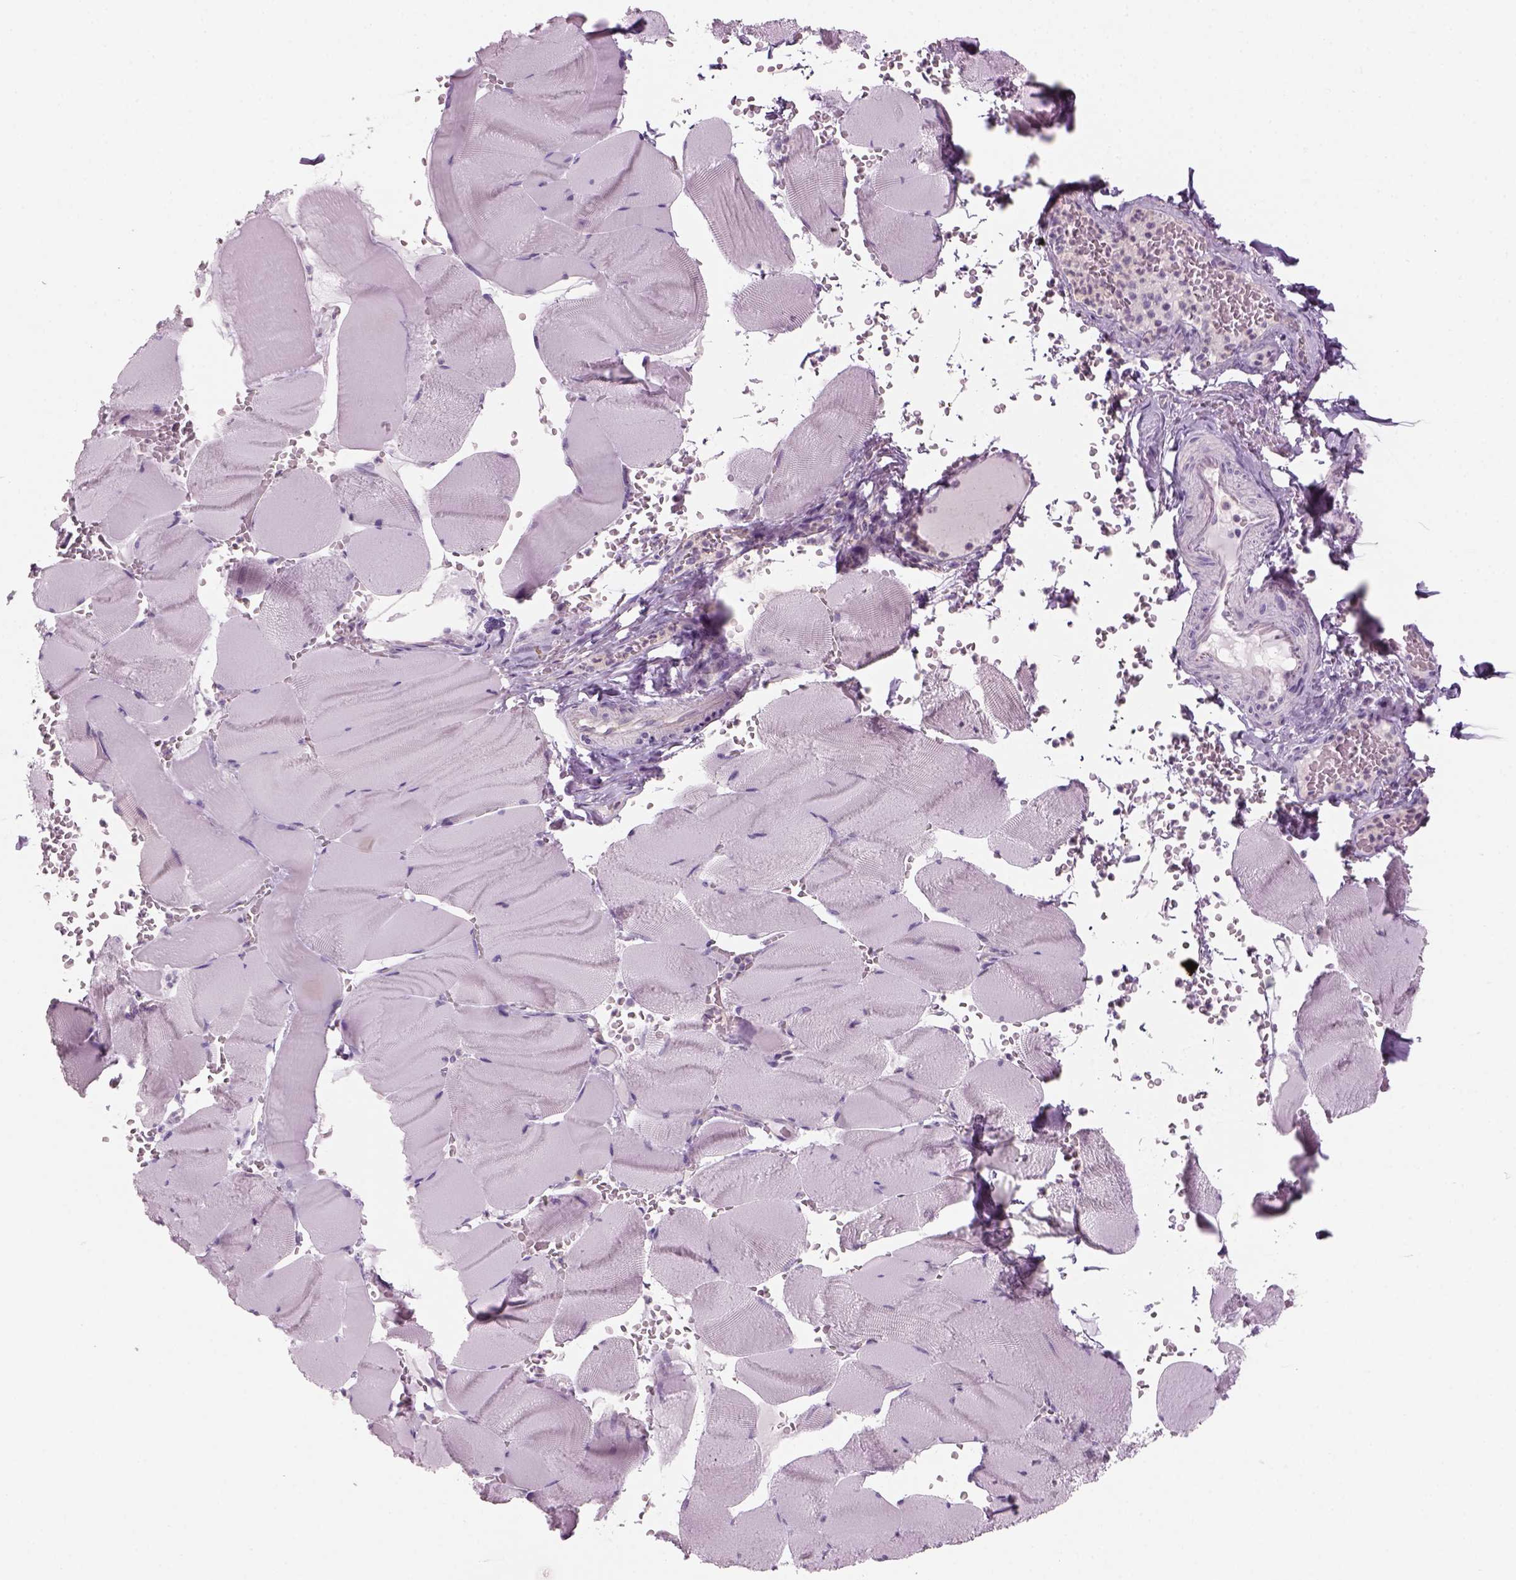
{"staining": {"intensity": "negative", "quantity": "none", "location": "none"}, "tissue": "skeletal muscle", "cell_type": "Myocytes", "image_type": "normal", "snomed": [{"axis": "morphology", "description": "Normal tissue, NOS"}, {"axis": "topography", "description": "Skeletal muscle"}], "caption": "Human skeletal muscle stained for a protein using immunohistochemistry (IHC) shows no staining in myocytes.", "gene": "SLC1A7", "patient": {"sex": "male", "age": 56}}